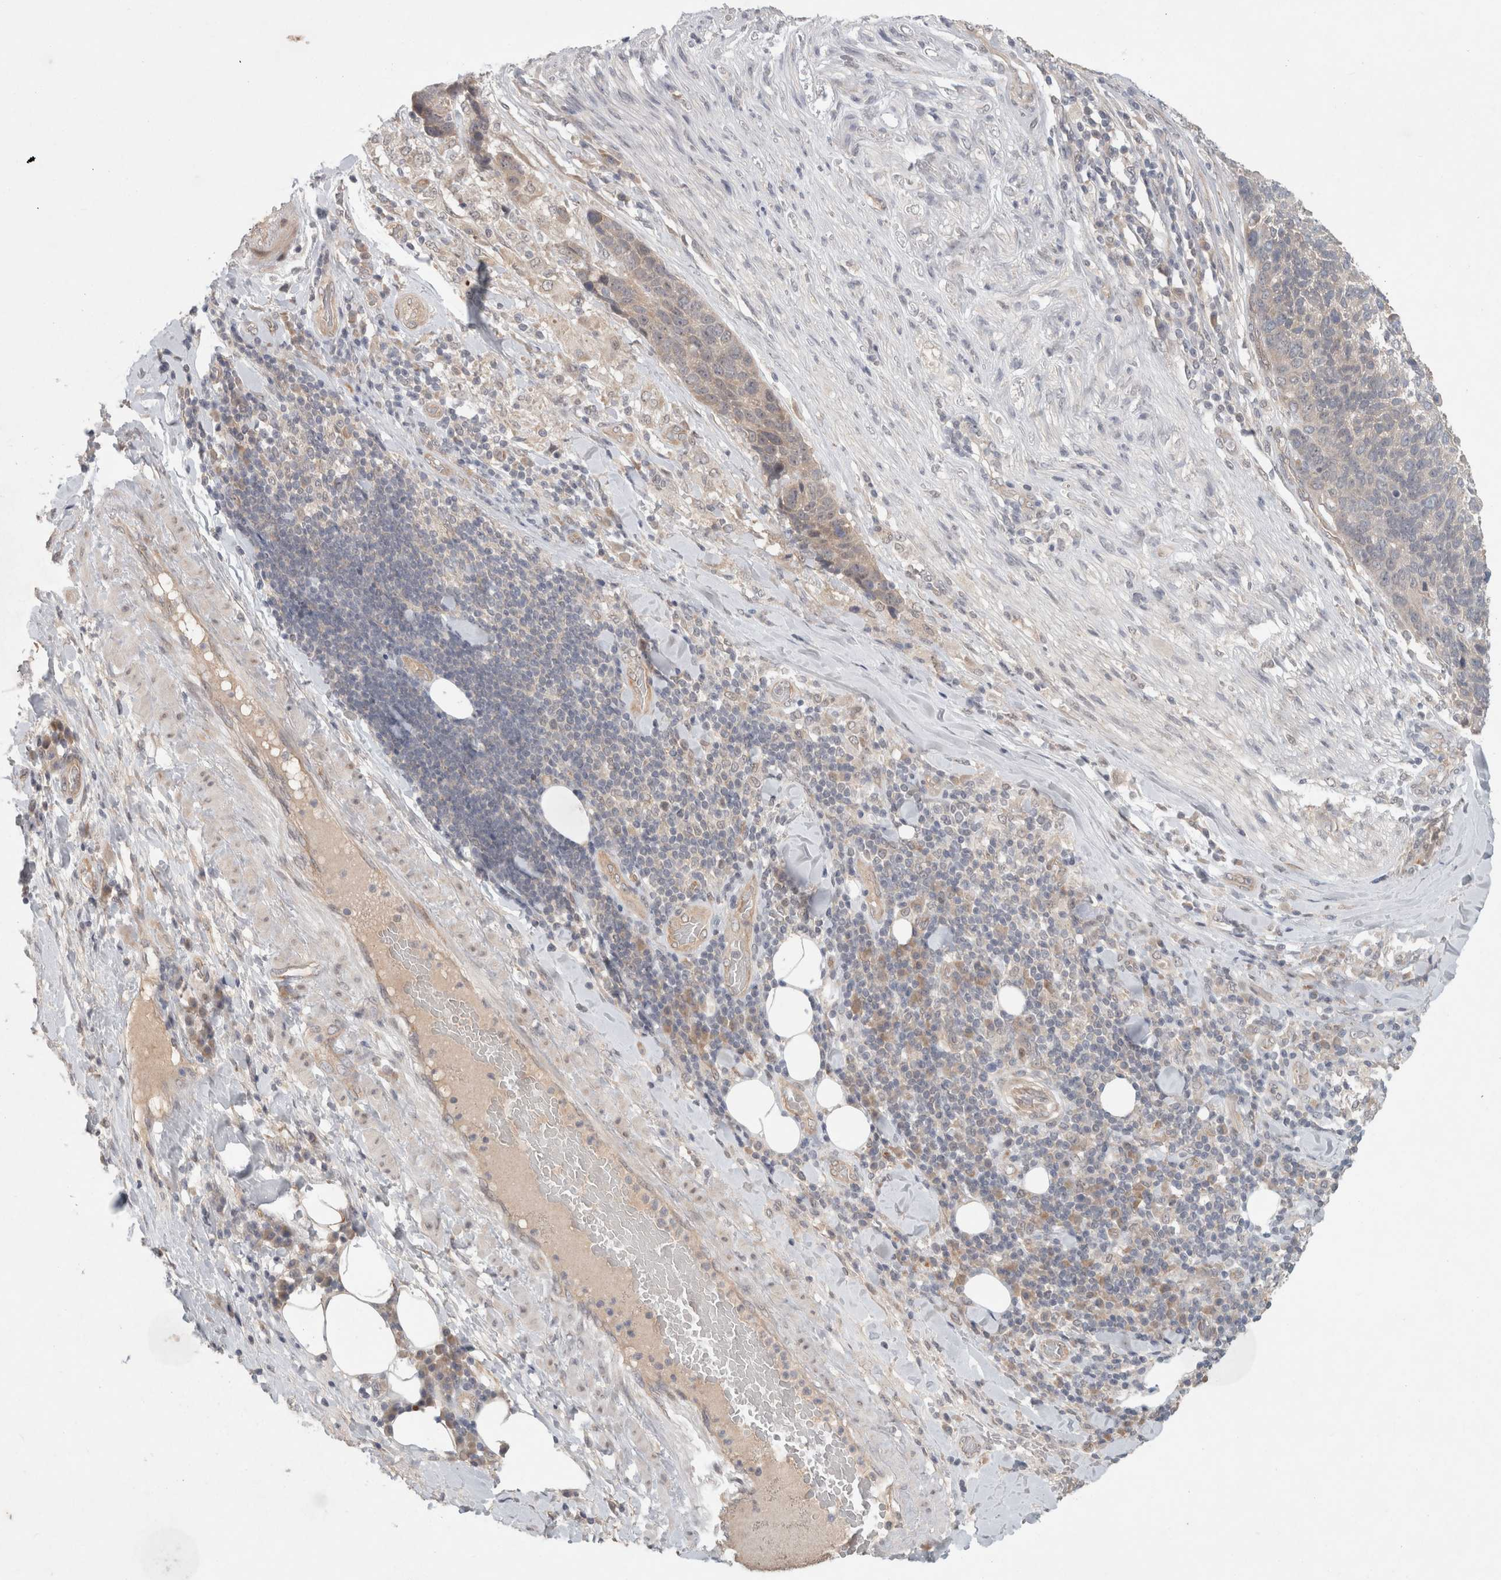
{"staining": {"intensity": "negative", "quantity": "none", "location": "none"}, "tissue": "lung cancer", "cell_type": "Tumor cells", "image_type": "cancer", "snomed": [{"axis": "morphology", "description": "Squamous cell carcinoma, NOS"}, {"axis": "topography", "description": "Lung"}], "caption": "Histopathology image shows no protein staining in tumor cells of squamous cell carcinoma (lung) tissue. (IHC, brightfield microscopy, high magnification).", "gene": "RASAL2", "patient": {"sex": "male", "age": 66}}